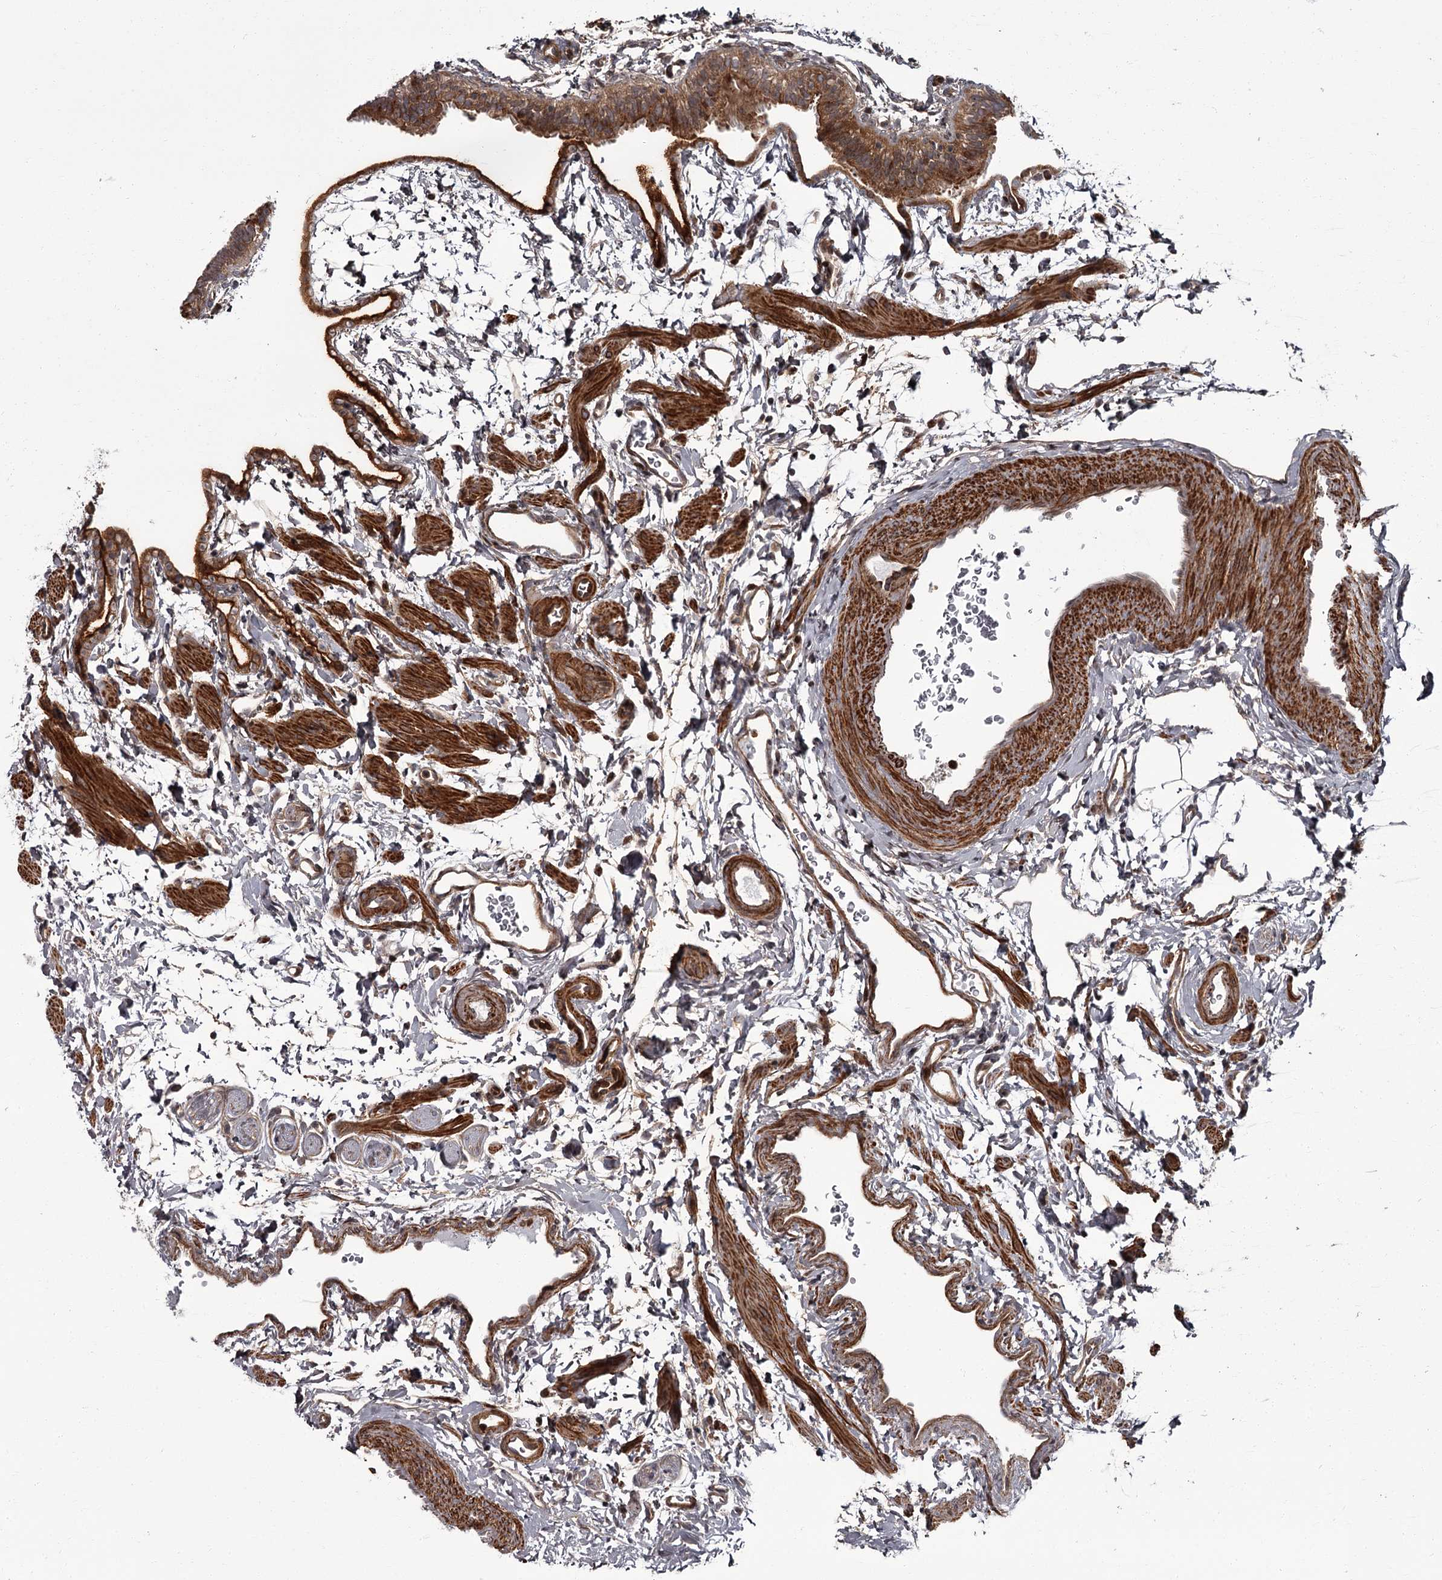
{"staining": {"intensity": "moderate", "quantity": ">75%", "location": "cytoplasmic/membranous"}, "tissue": "fallopian tube", "cell_type": "Glandular cells", "image_type": "normal", "snomed": [{"axis": "morphology", "description": "Normal tissue, NOS"}, {"axis": "topography", "description": "Fallopian tube"}], "caption": "Immunohistochemical staining of normal fallopian tube reveals medium levels of moderate cytoplasmic/membranous staining in about >75% of glandular cells.", "gene": "THAP9", "patient": {"sex": "female", "age": 35}}